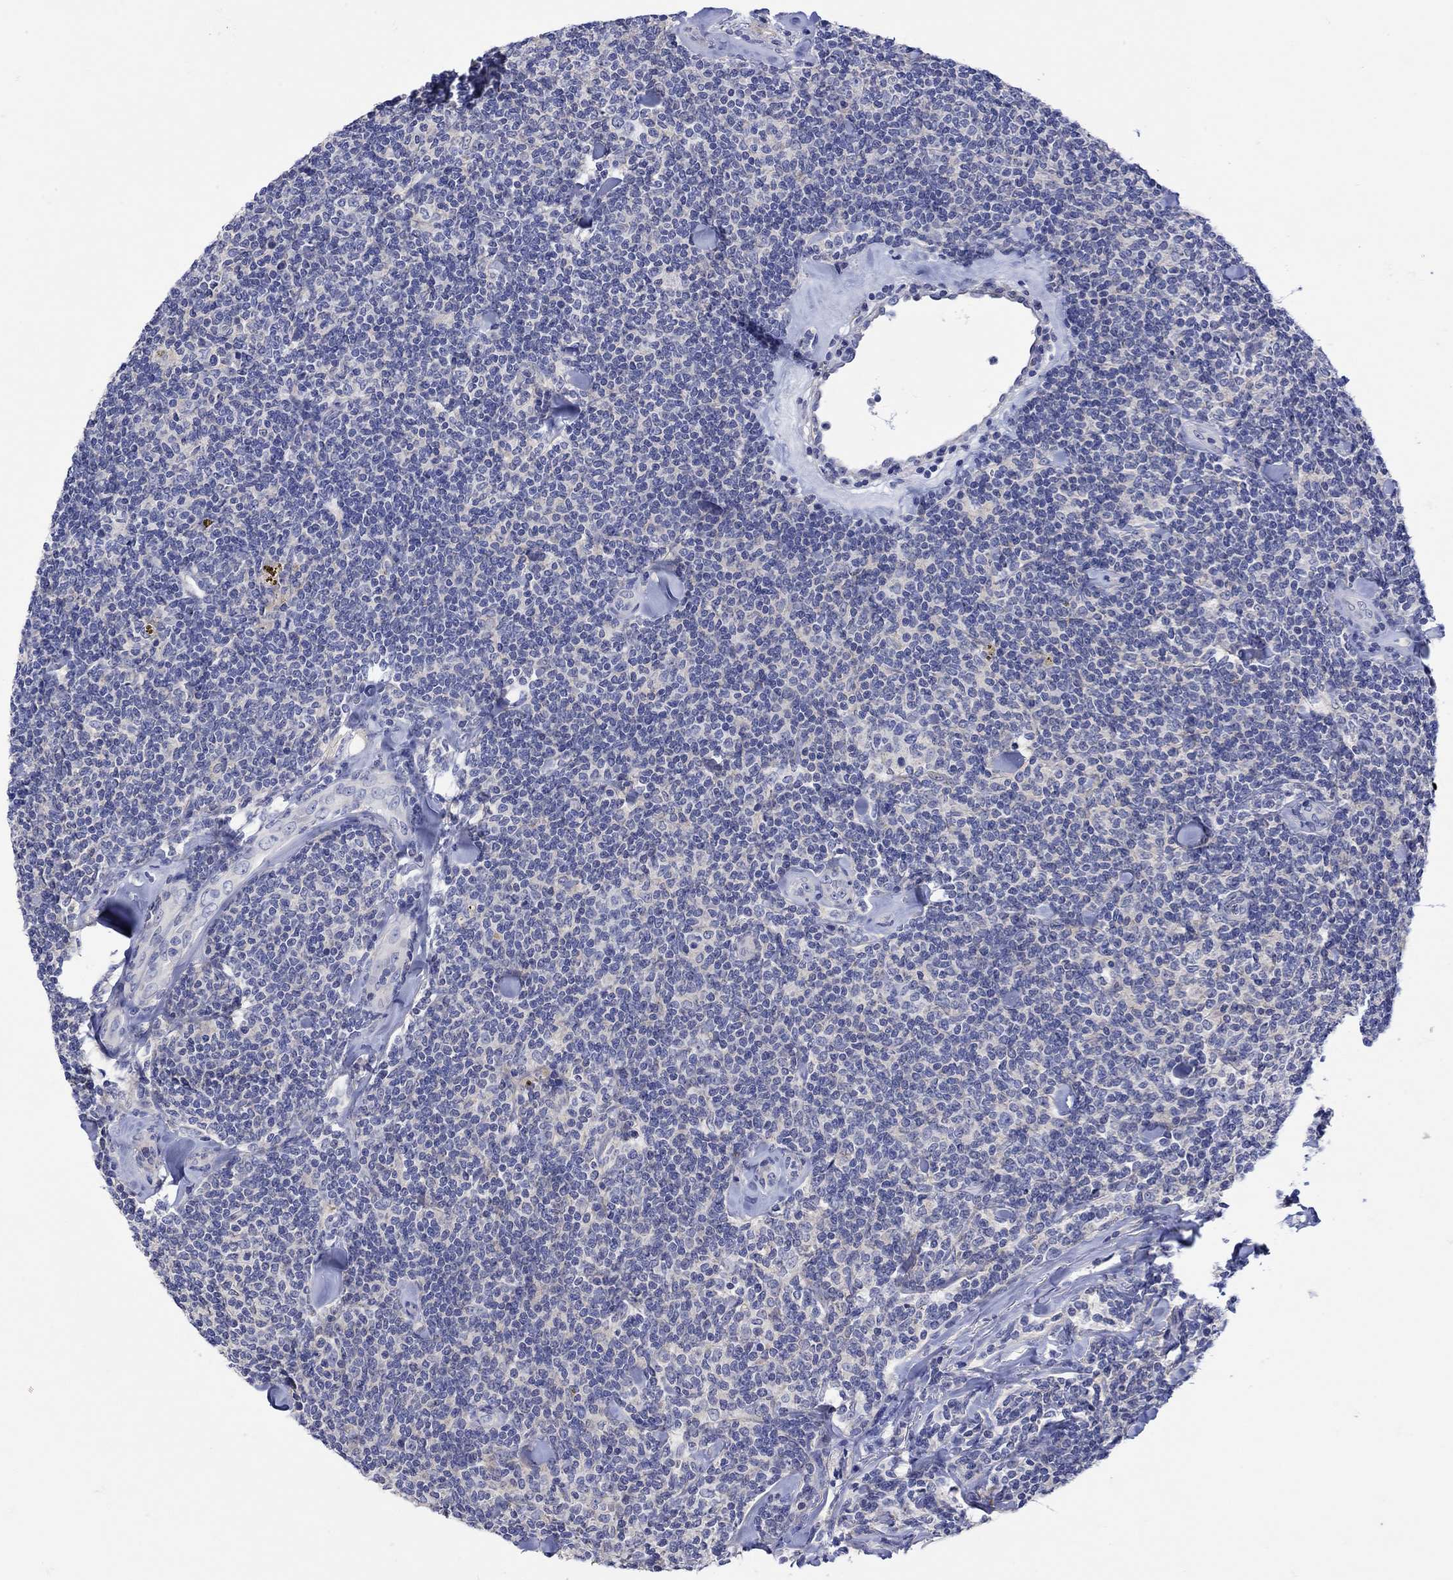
{"staining": {"intensity": "negative", "quantity": "none", "location": "none"}, "tissue": "lymphoma", "cell_type": "Tumor cells", "image_type": "cancer", "snomed": [{"axis": "morphology", "description": "Malignant lymphoma, non-Hodgkin's type, Low grade"}, {"axis": "topography", "description": "Lymph node"}], "caption": "Lymphoma was stained to show a protein in brown. There is no significant staining in tumor cells.", "gene": "MSI1", "patient": {"sex": "female", "age": 56}}